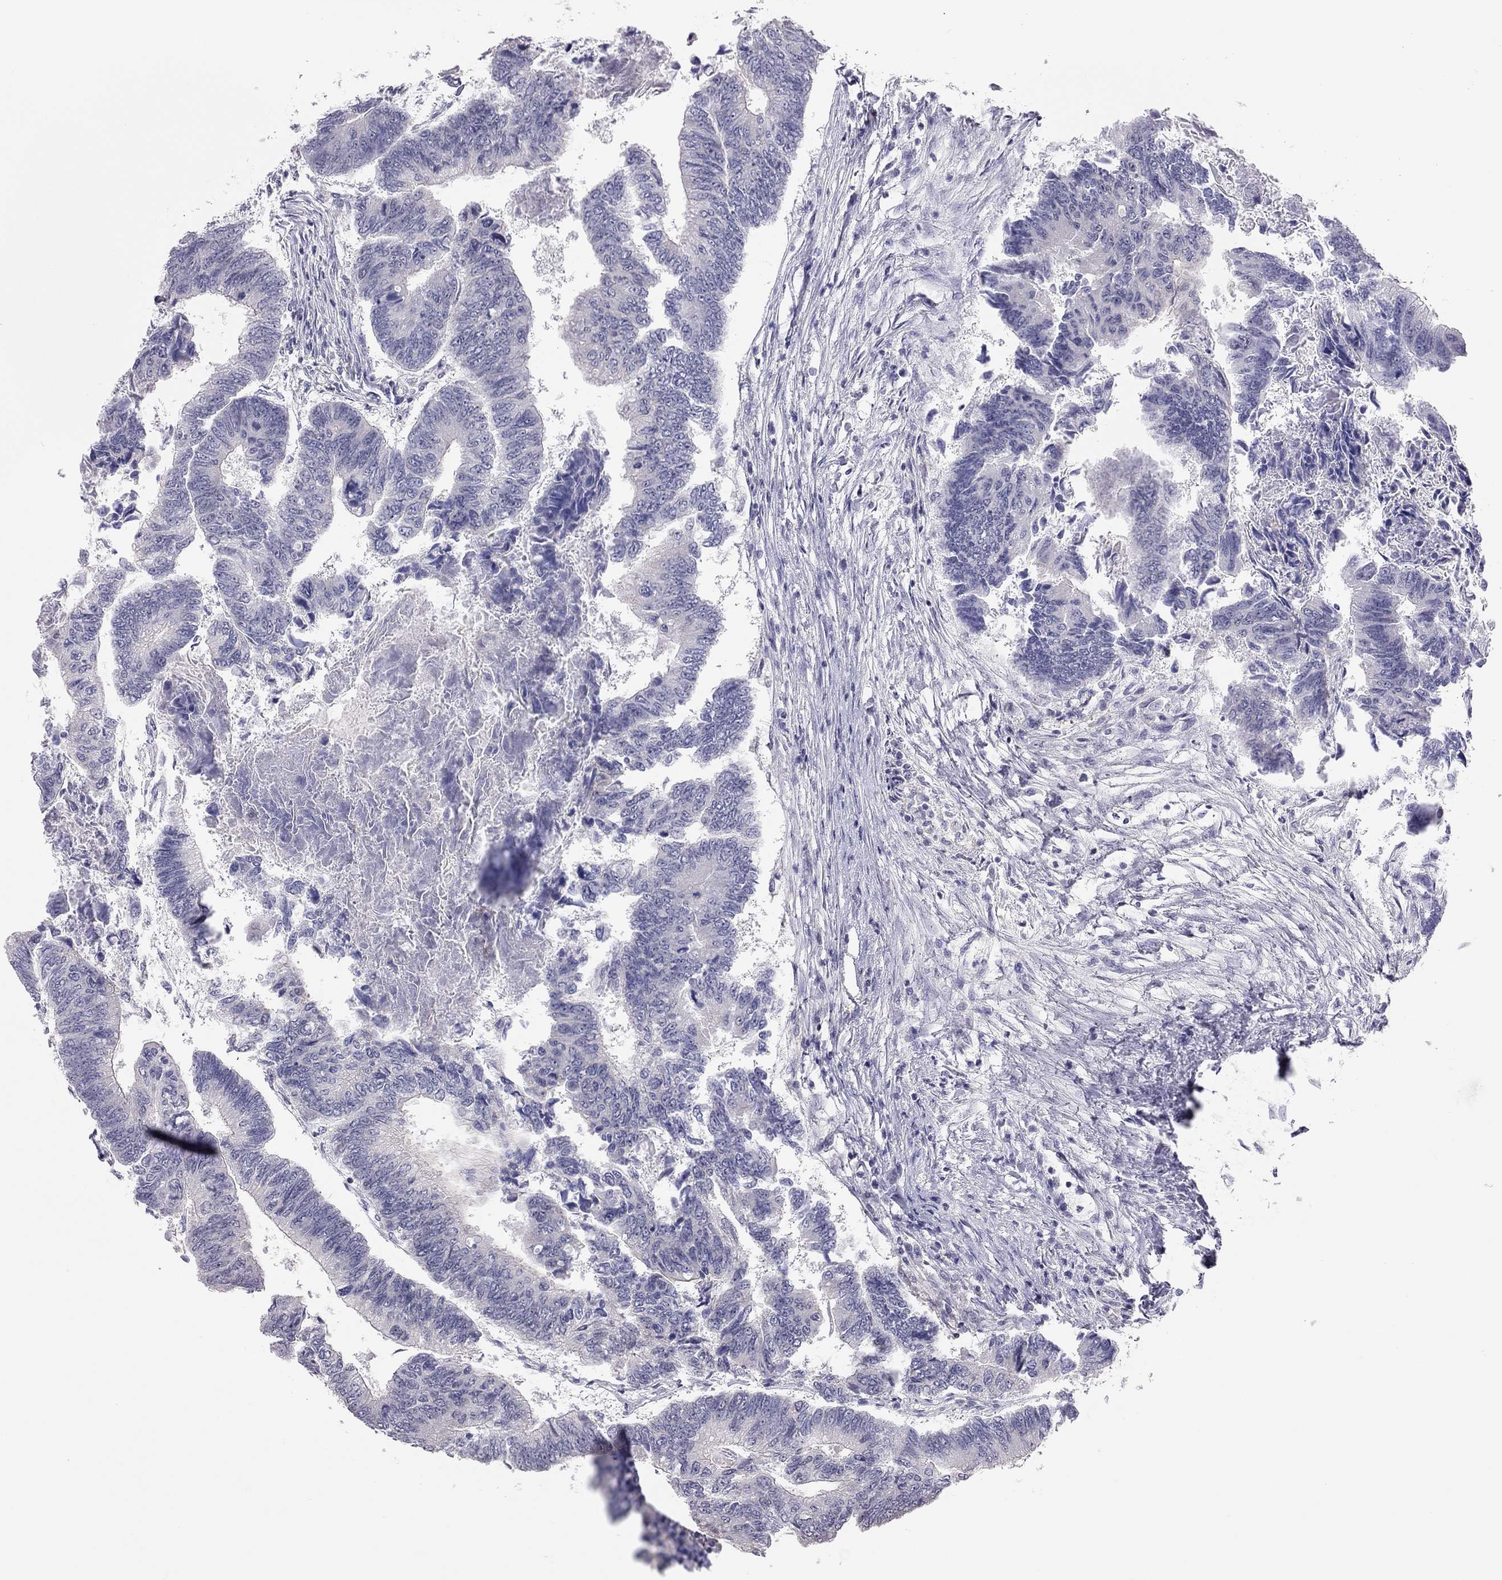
{"staining": {"intensity": "negative", "quantity": "none", "location": "none"}, "tissue": "colorectal cancer", "cell_type": "Tumor cells", "image_type": "cancer", "snomed": [{"axis": "morphology", "description": "Adenocarcinoma, NOS"}, {"axis": "topography", "description": "Colon"}], "caption": "Tumor cells are negative for protein expression in human adenocarcinoma (colorectal).", "gene": "HSF2BP", "patient": {"sex": "female", "age": 65}}